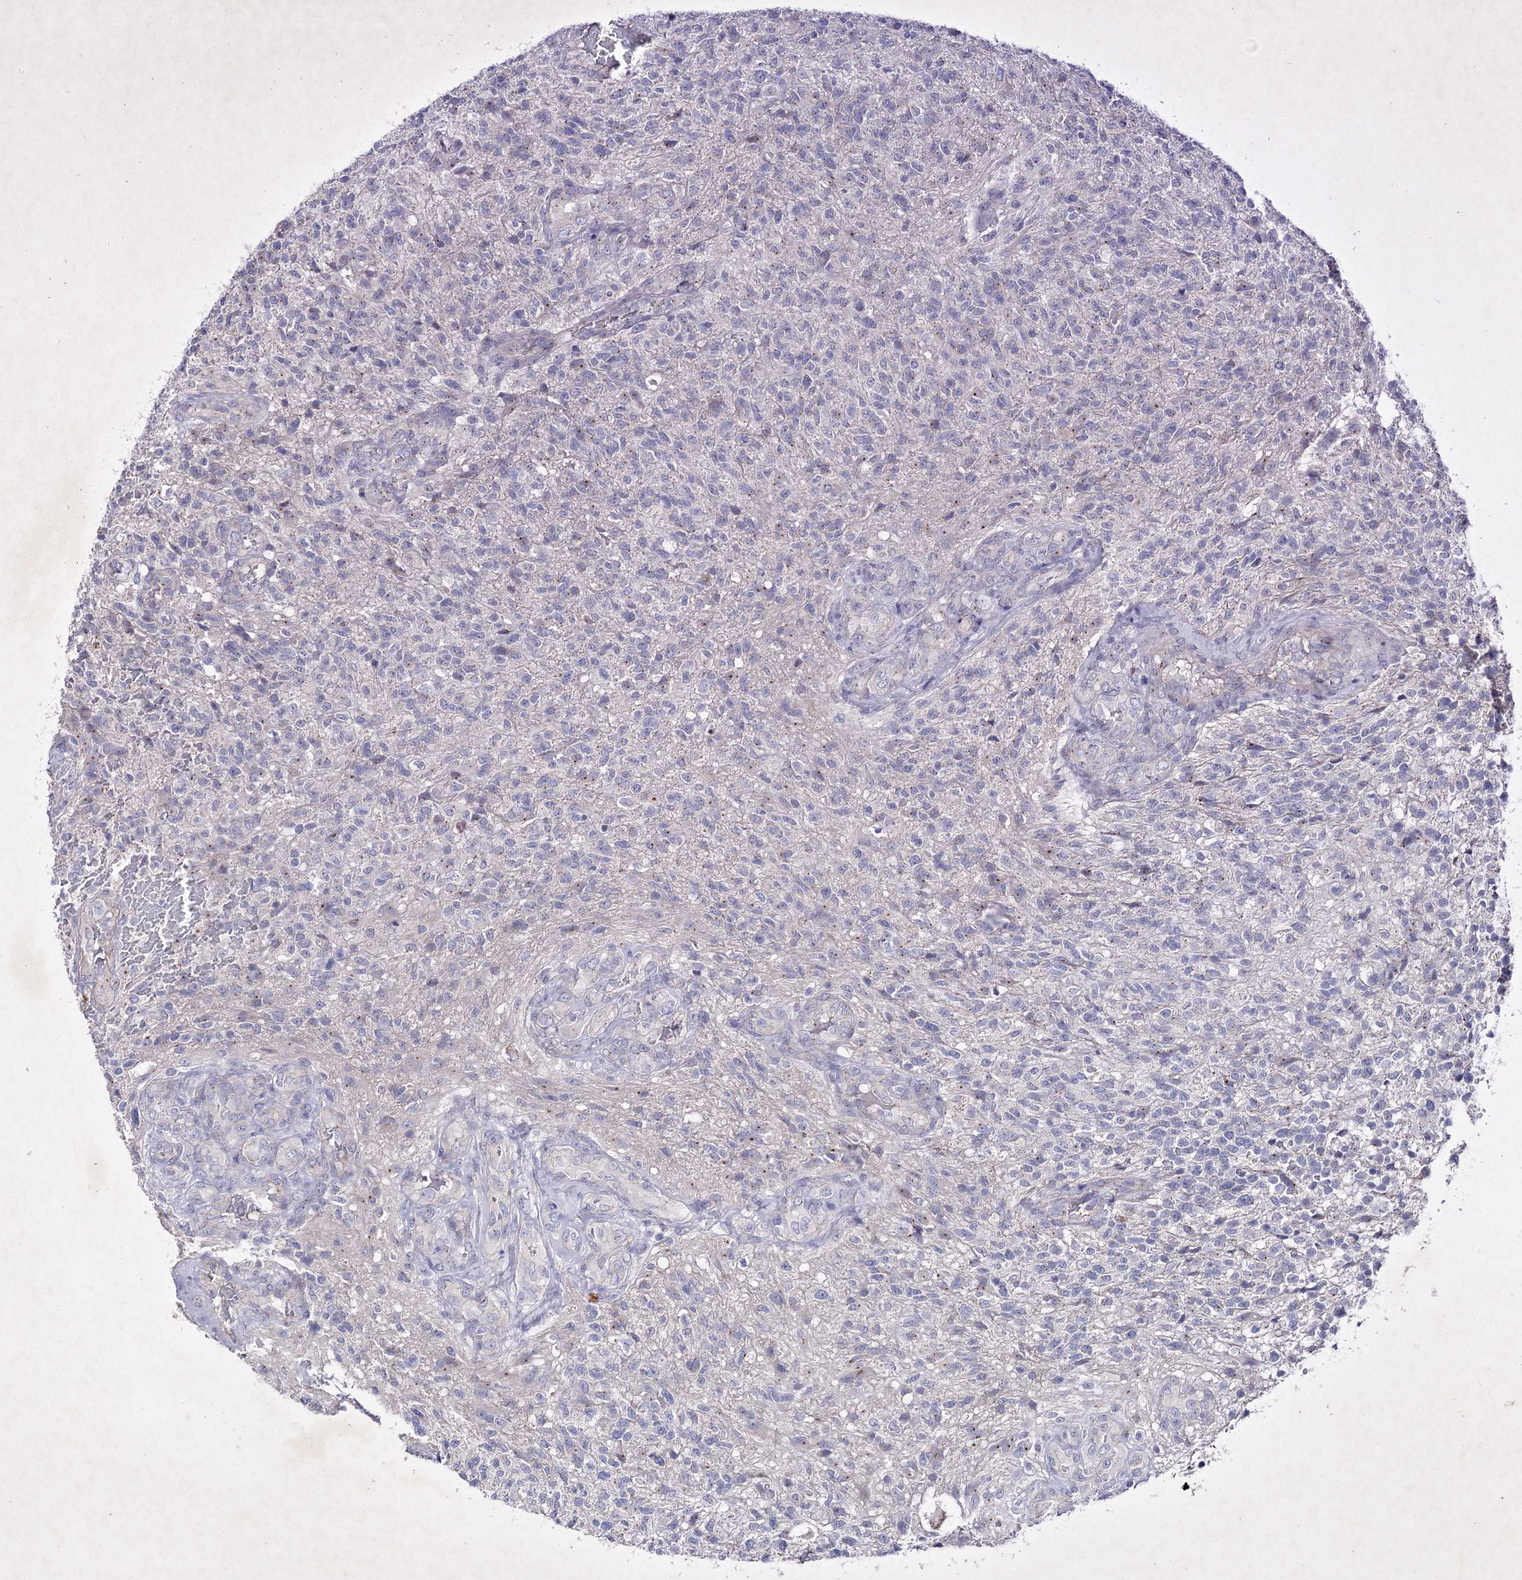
{"staining": {"intensity": "negative", "quantity": "none", "location": "none"}, "tissue": "glioma", "cell_type": "Tumor cells", "image_type": "cancer", "snomed": [{"axis": "morphology", "description": "Glioma, malignant, High grade"}, {"axis": "topography", "description": "Brain"}], "caption": "Photomicrograph shows no protein positivity in tumor cells of high-grade glioma (malignant) tissue.", "gene": "COX15", "patient": {"sex": "male", "age": 56}}